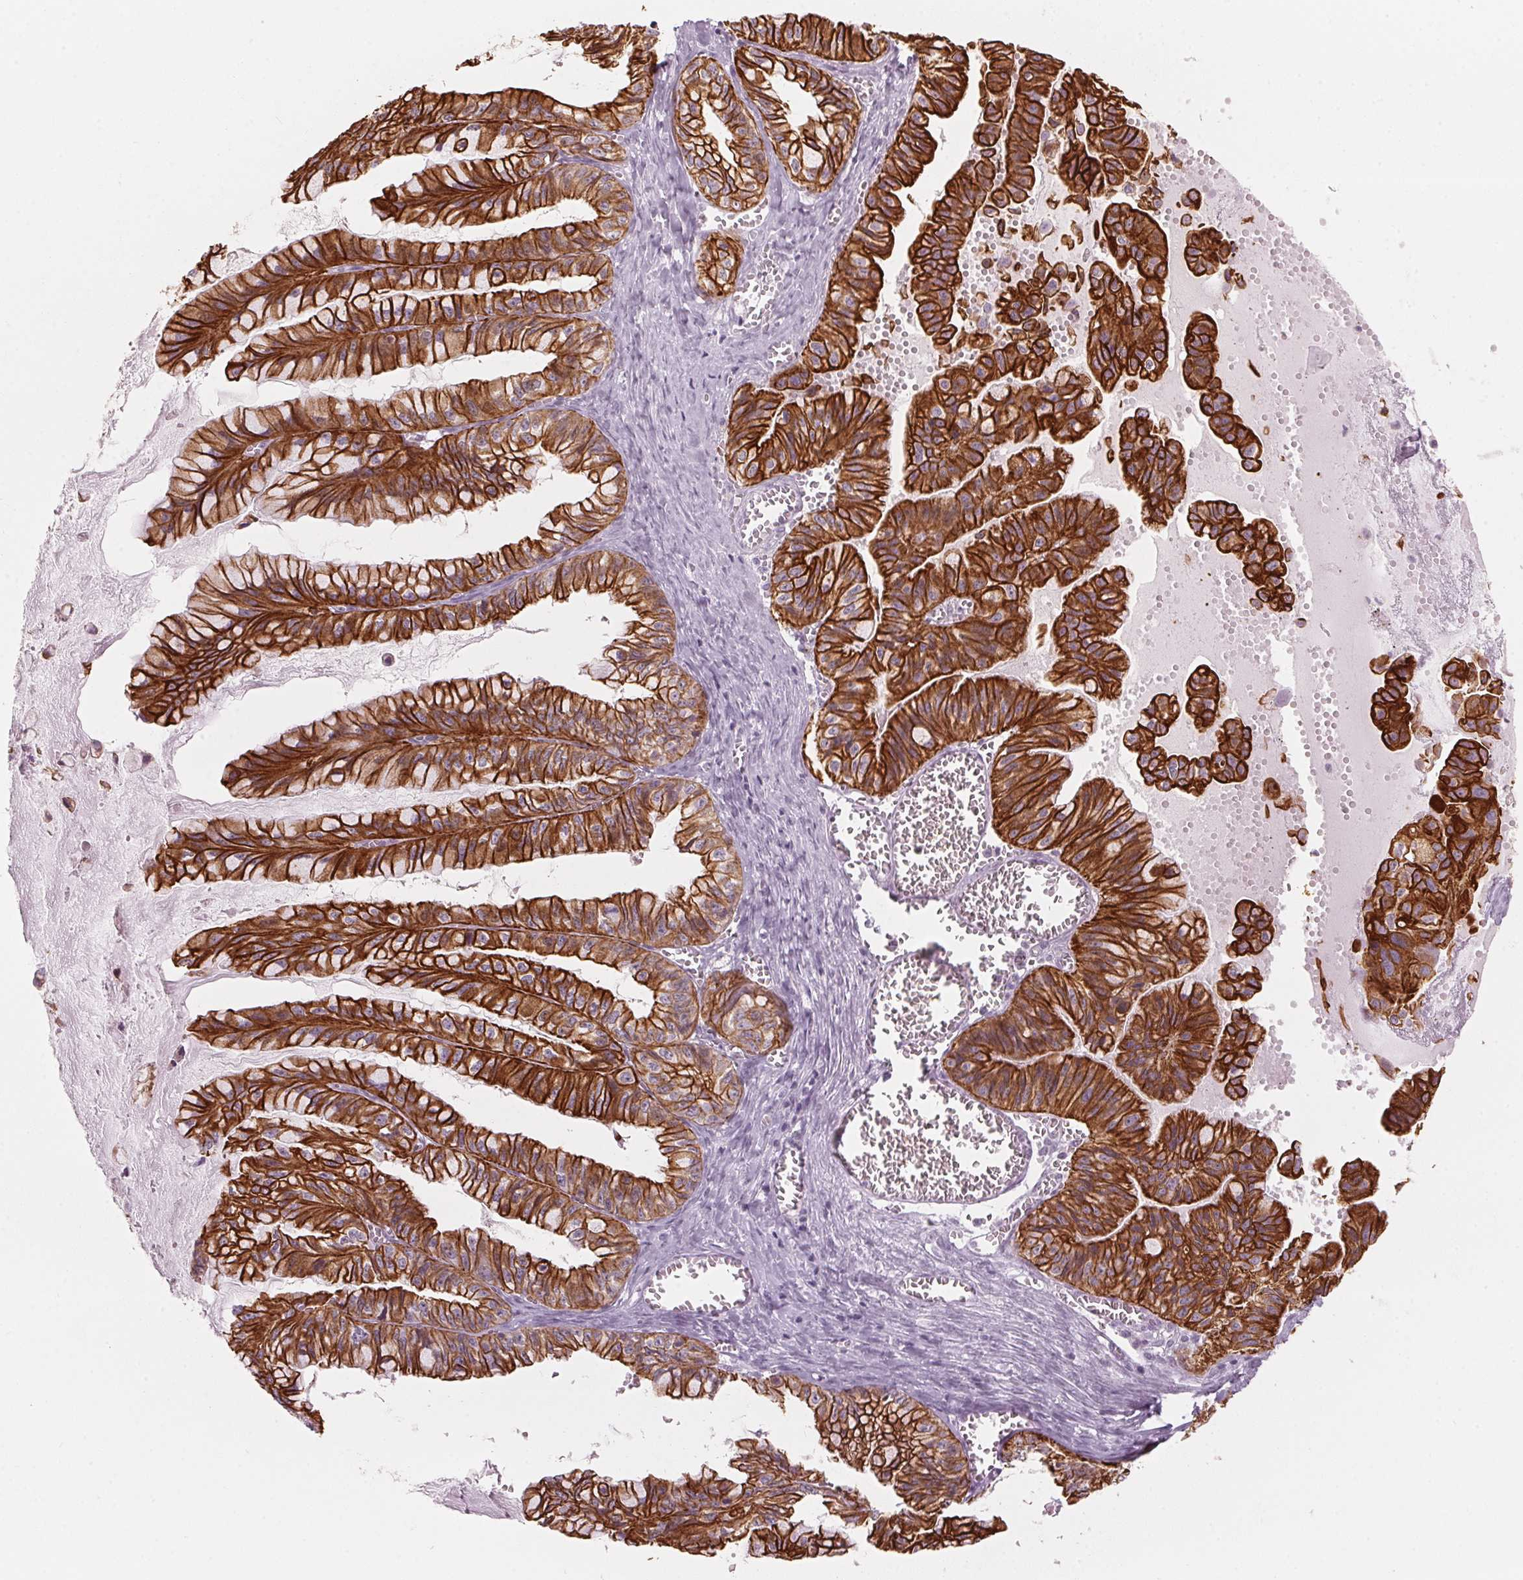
{"staining": {"intensity": "strong", "quantity": ">75%", "location": "cytoplasmic/membranous"}, "tissue": "ovarian cancer", "cell_type": "Tumor cells", "image_type": "cancer", "snomed": [{"axis": "morphology", "description": "Cystadenocarcinoma, mucinous, NOS"}, {"axis": "topography", "description": "Ovary"}], "caption": "Strong cytoplasmic/membranous expression for a protein is identified in approximately >75% of tumor cells of ovarian cancer using immunohistochemistry (IHC).", "gene": "SCTR", "patient": {"sex": "female", "age": 72}}